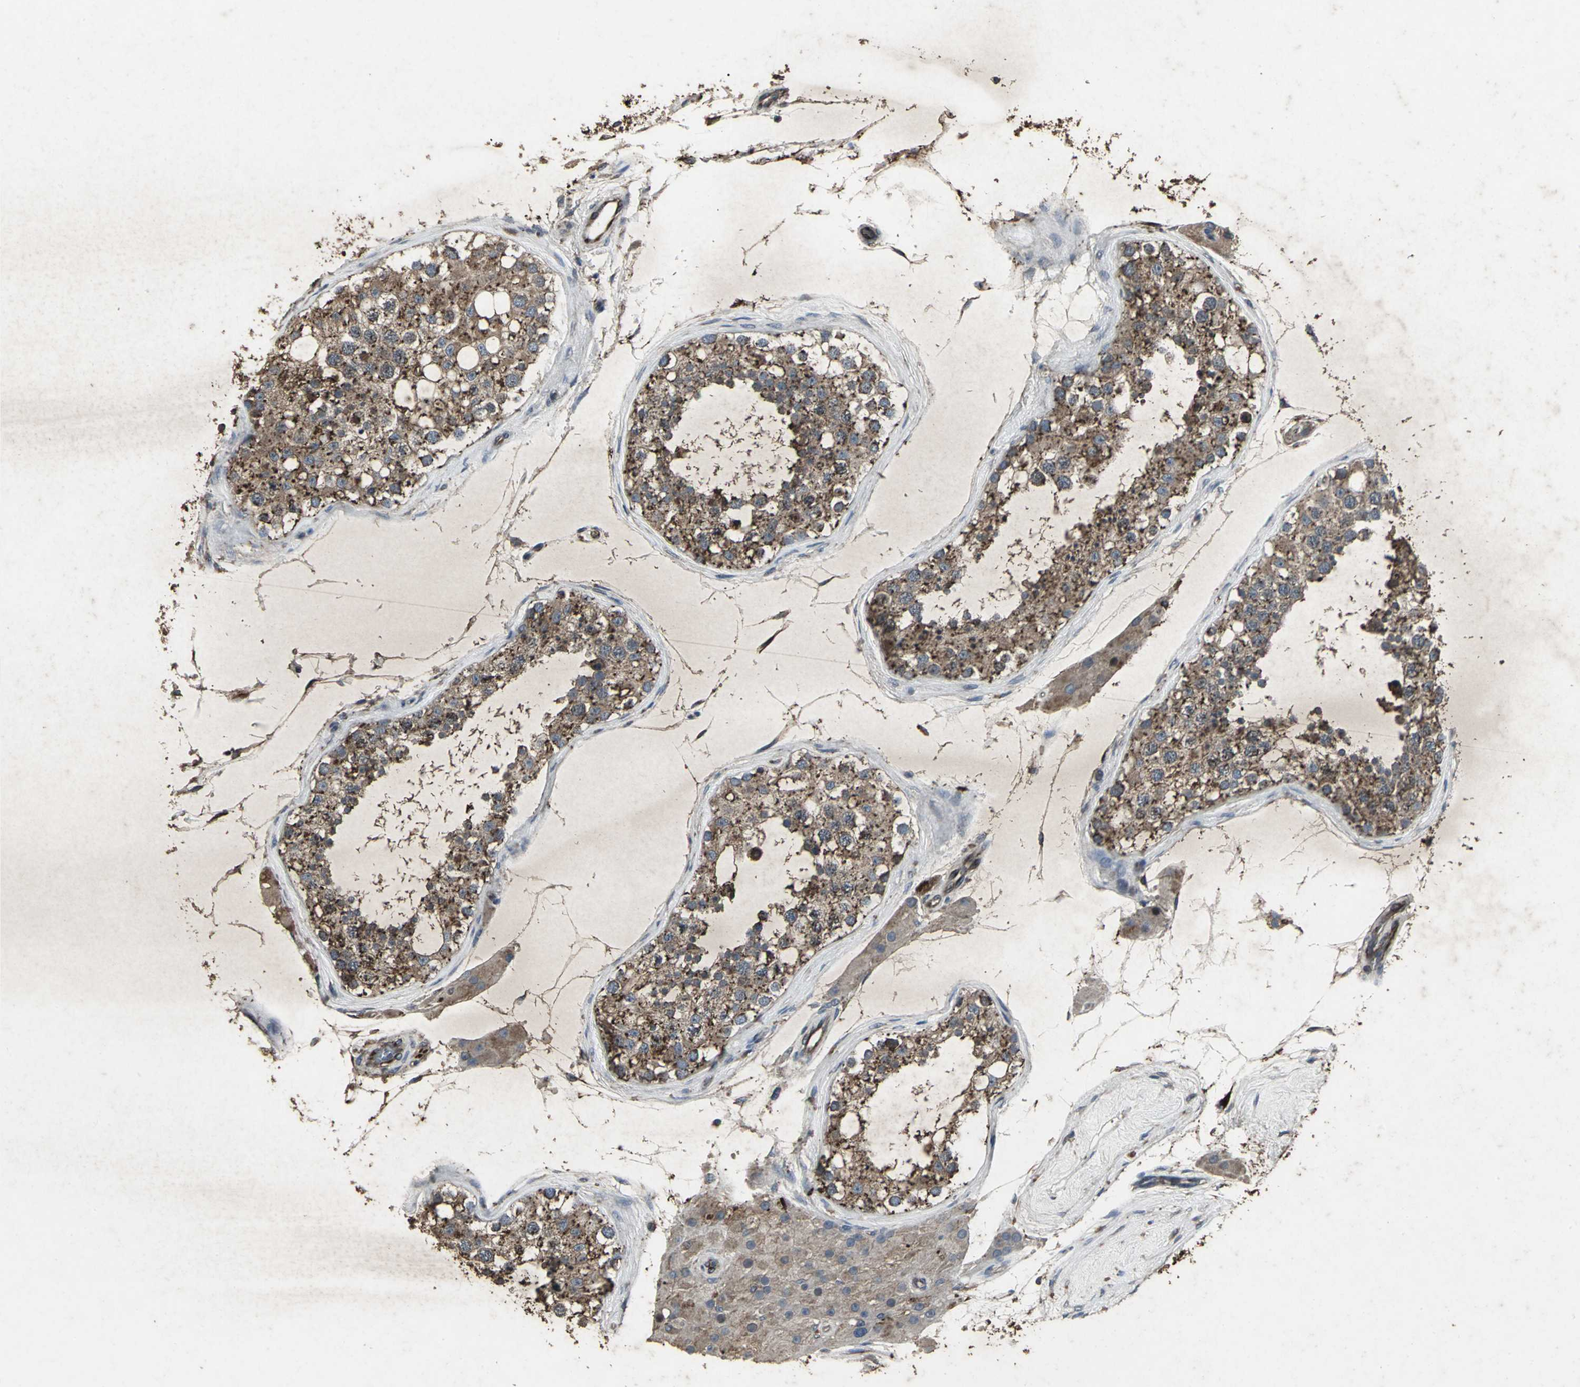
{"staining": {"intensity": "strong", "quantity": ">75%", "location": "cytoplasmic/membranous"}, "tissue": "testis", "cell_type": "Cells in seminiferous ducts", "image_type": "normal", "snomed": [{"axis": "morphology", "description": "Normal tissue, NOS"}, {"axis": "topography", "description": "Testis"}], "caption": "This photomicrograph shows IHC staining of unremarkable testis, with high strong cytoplasmic/membranous positivity in about >75% of cells in seminiferous ducts.", "gene": "CCR9", "patient": {"sex": "male", "age": 68}}